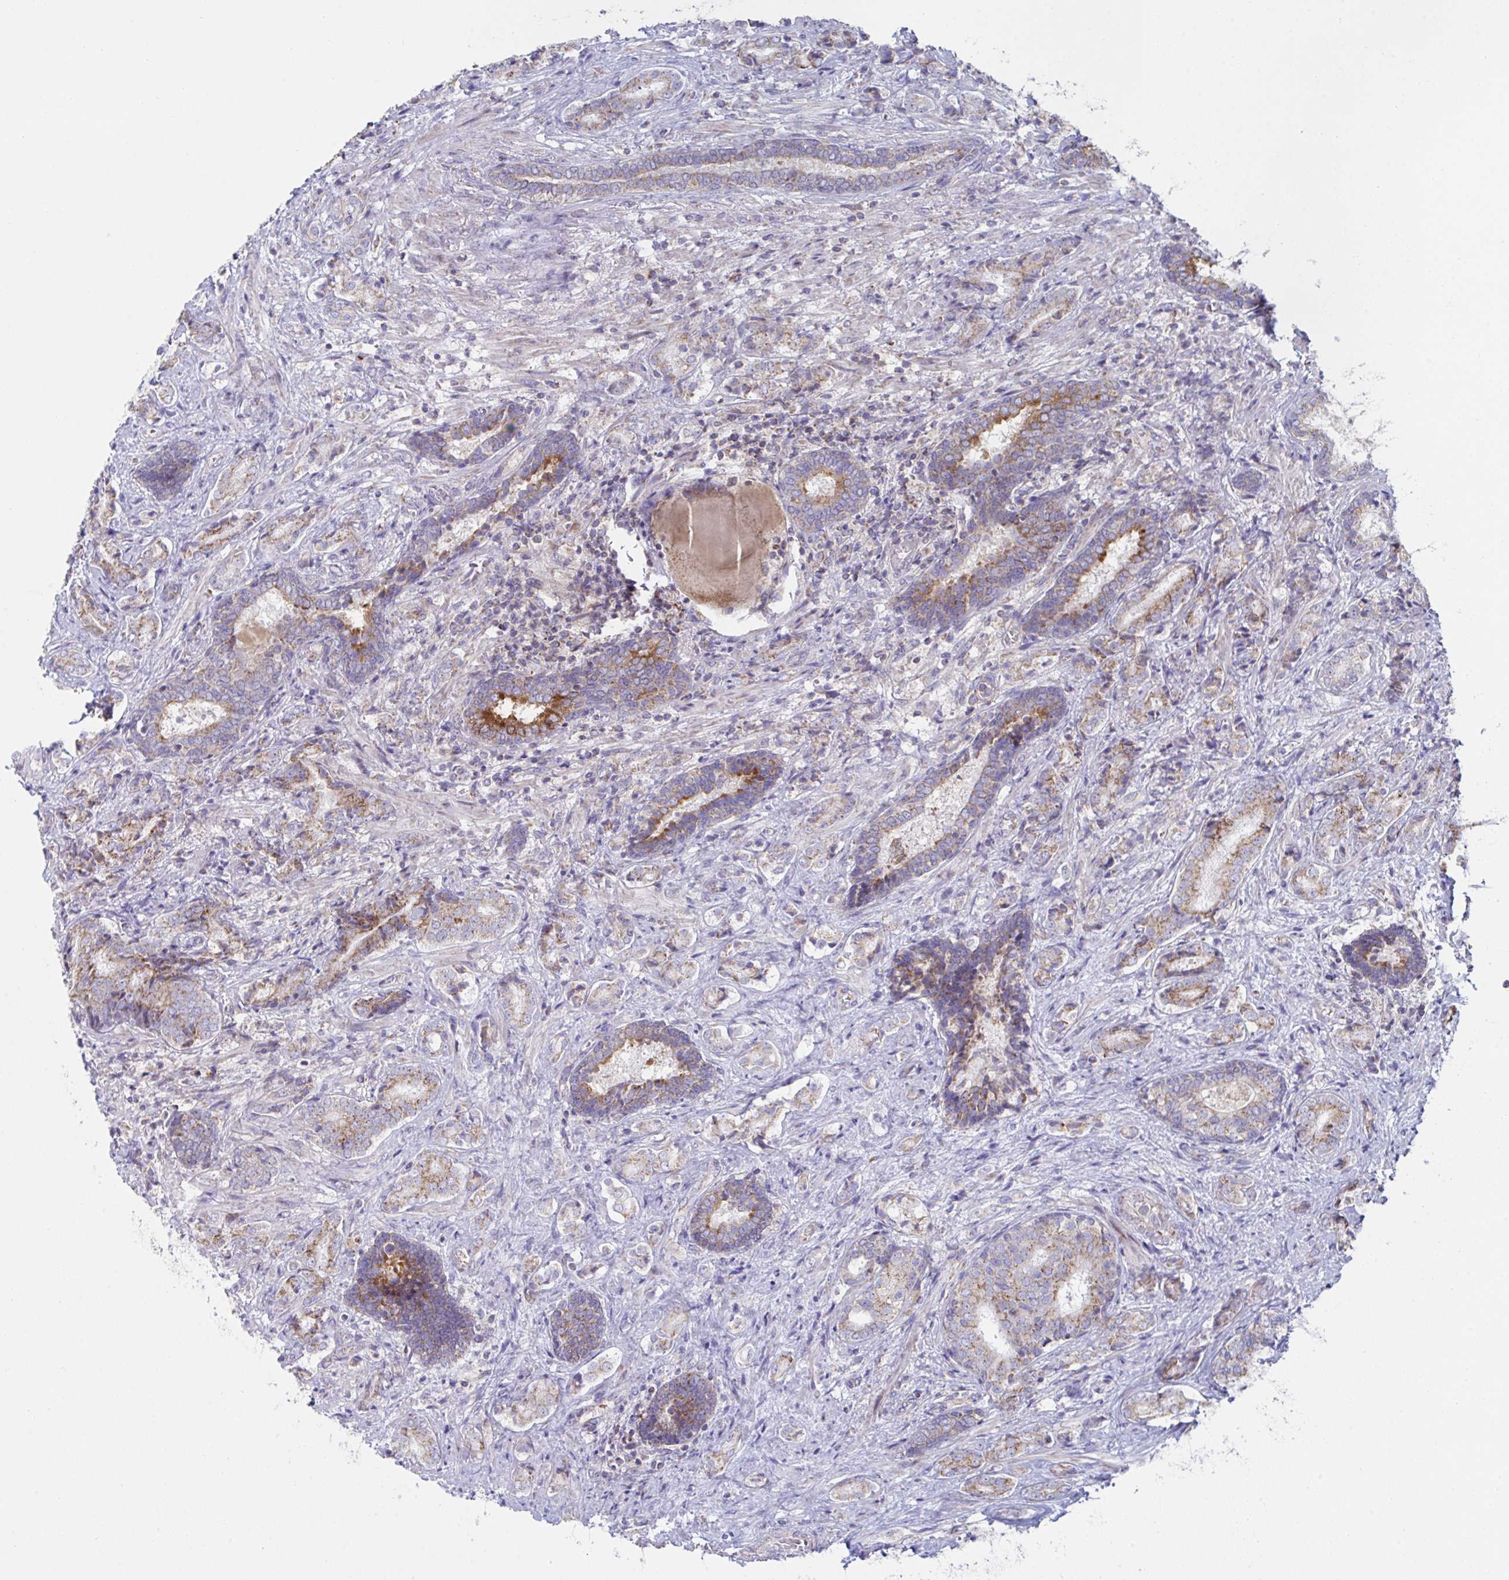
{"staining": {"intensity": "weak", "quantity": ">75%", "location": "cytoplasmic/membranous"}, "tissue": "prostate cancer", "cell_type": "Tumor cells", "image_type": "cancer", "snomed": [{"axis": "morphology", "description": "Adenocarcinoma, High grade"}, {"axis": "topography", "description": "Prostate"}], "caption": "Immunohistochemistry image of human high-grade adenocarcinoma (prostate) stained for a protein (brown), which exhibits low levels of weak cytoplasmic/membranous staining in approximately >75% of tumor cells.", "gene": "NDUFA7", "patient": {"sex": "male", "age": 62}}